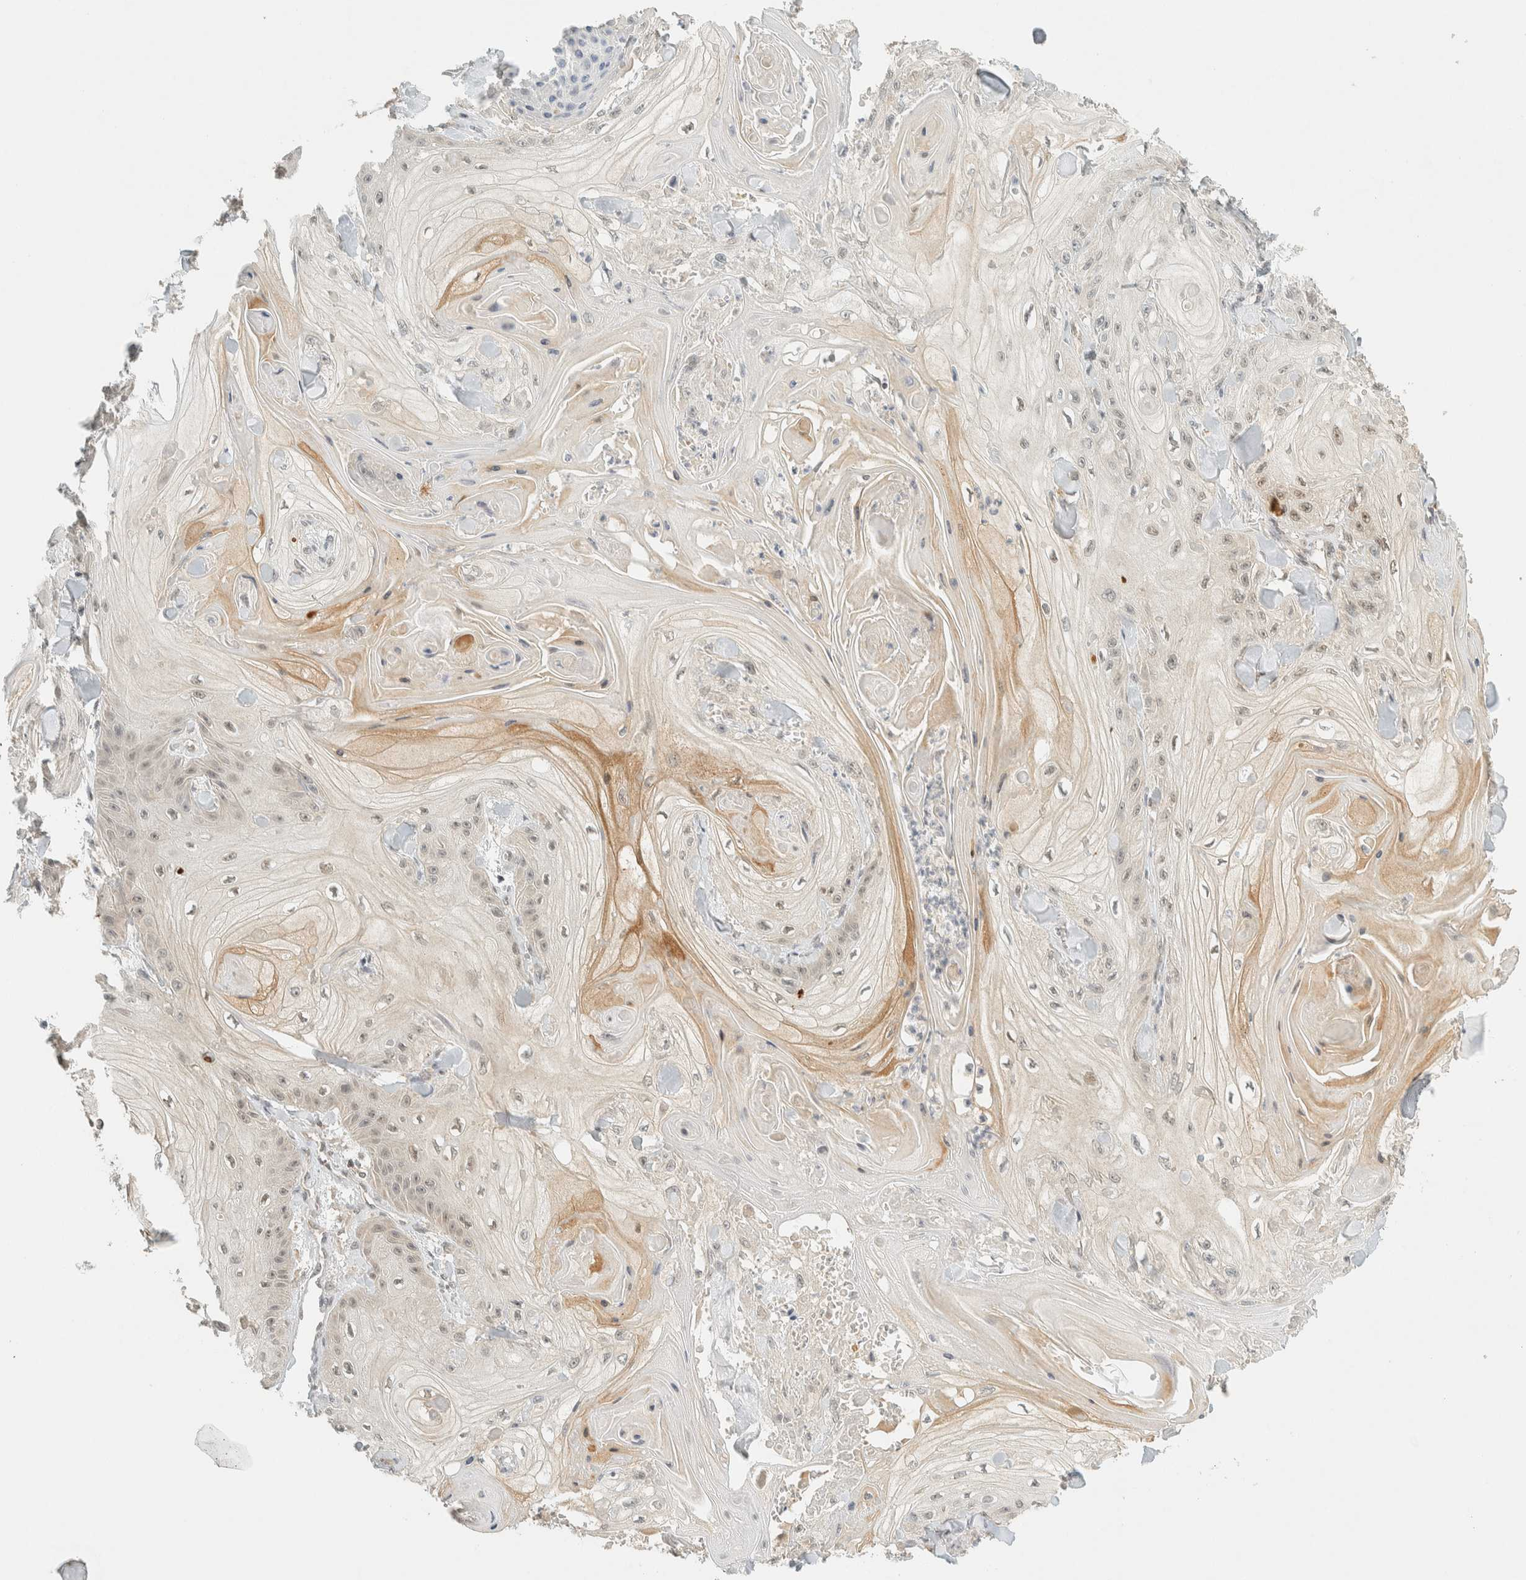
{"staining": {"intensity": "weak", "quantity": "25%-75%", "location": "cytoplasmic/membranous,nuclear"}, "tissue": "skin cancer", "cell_type": "Tumor cells", "image_type": "cancer", "snomed": [{"axis": "morphology", "description": "Squamous cell carcinoma, NOS"}, {"axis": "topography", "description": "Skin"}], "caption": "Protein analysis of skin cancer (squamous cell carcinoma) tissue displays weak cytoplasmic/membranous and nuclear staining in approximately 25%-75% of tumor cells. (Stains: DAB in brown, nuclei in blue, Microscopy: brightfield microscopy at high magnification).", "gene": "KIFAP3", "patient": {"sex": "male", "age": 74}}